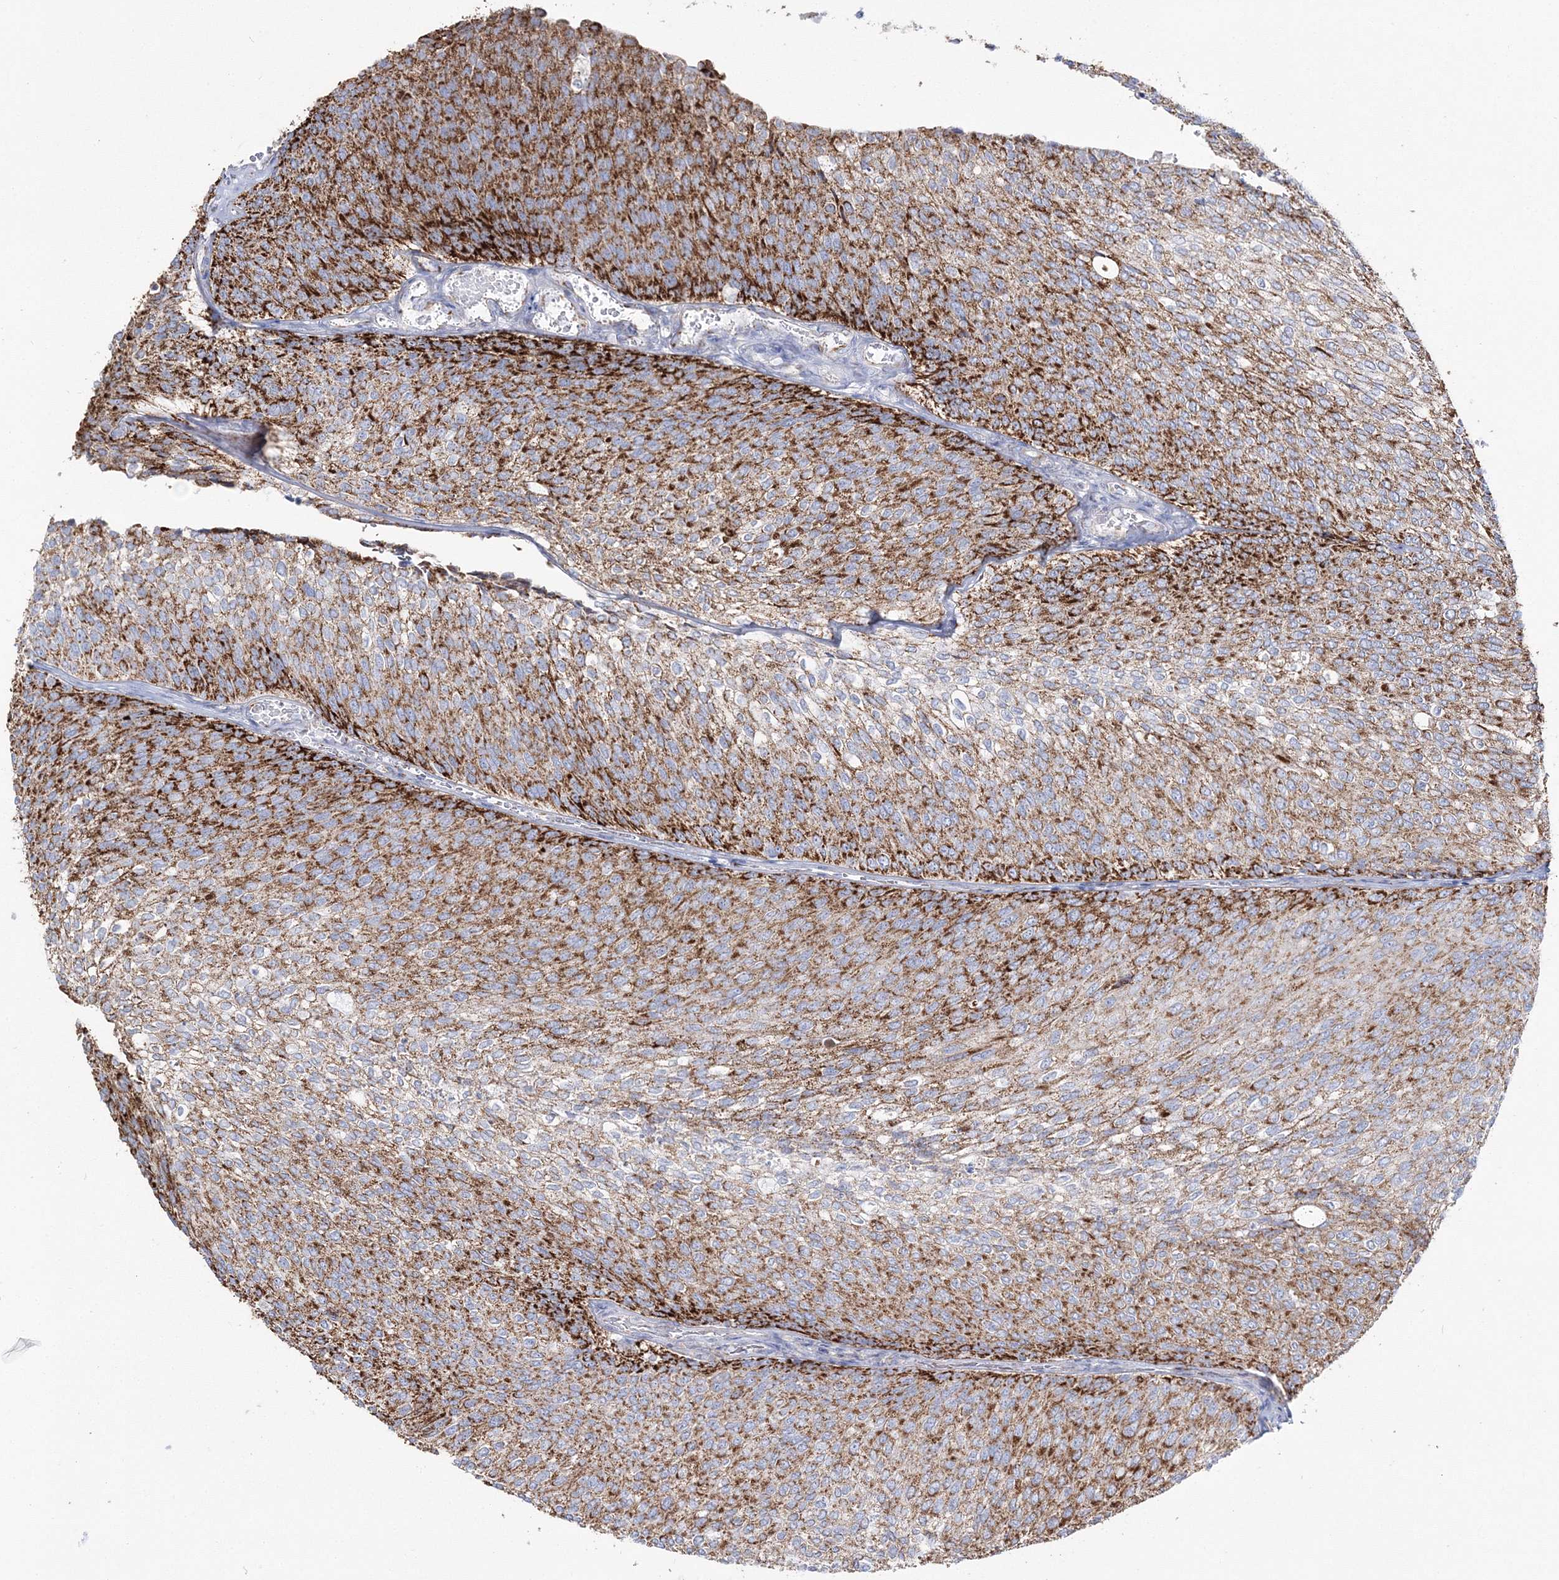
{"staining": {"intensity": "strong", "quantity": "25%-75%", "location": "cytoplasmic/membranous"}, "tissue": "urothelial cancer", "cell_type": "Tumor cells", "image_type": "cancer", "snomed": [{"axis": "morphology", "description": "Urothelial carcinoma, Low grade"}, {"axis": "topography", "description": "Urinary bladder"}], "caption": "Low-grade urothelial carcinoma was stained to show a protein in brown. There is high levels of strong cytoplasmic/membranous expression in about 25%-75% of tumor cells. (DAB (3,3'-diaminobenzidine) = brown stain, brightfield microscopy at high magnification).", "gene": "HIBCH", "patient": {"sex": "female", "age": 79}}